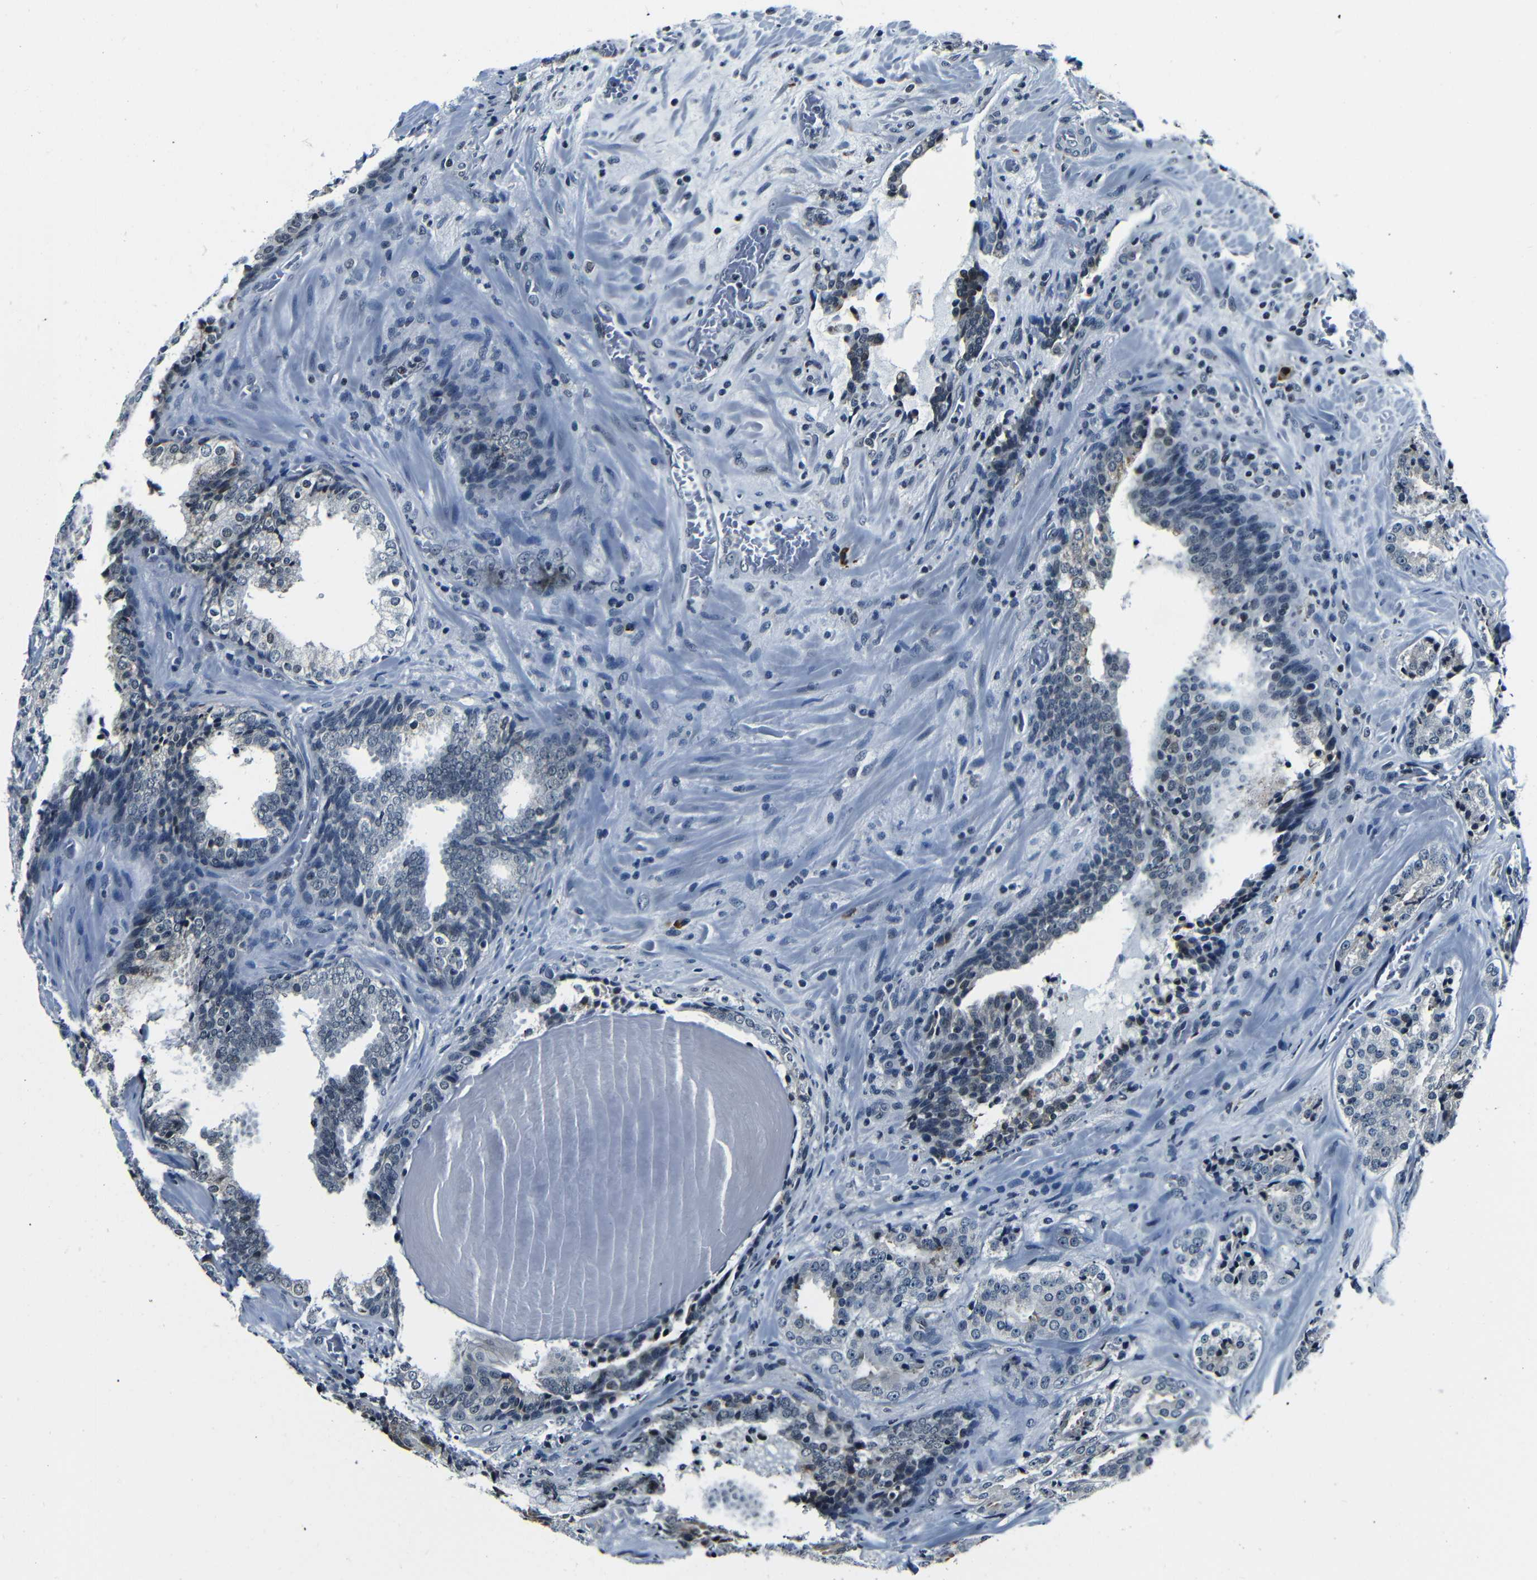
{"staining": {"intensity": "weak", "quantity": "<25%", "location": "nuclear"}, "tissue": "prostate cancer", "cell_type": "Tumor cells", "image_type": "cancer", "snomed": [{"axis": "morphology", "description": "Adenocarcinoma, High grade"}, {"axis": "topography", "description": "Prostate"}], "caption": "Immunohistochemistry (IHC) of adenocarcinoma (high-grade) (prostate) displays no expression in tumor cells.", "gene": "NCBP3", "patient": {"sex": "male", "age": 60}}